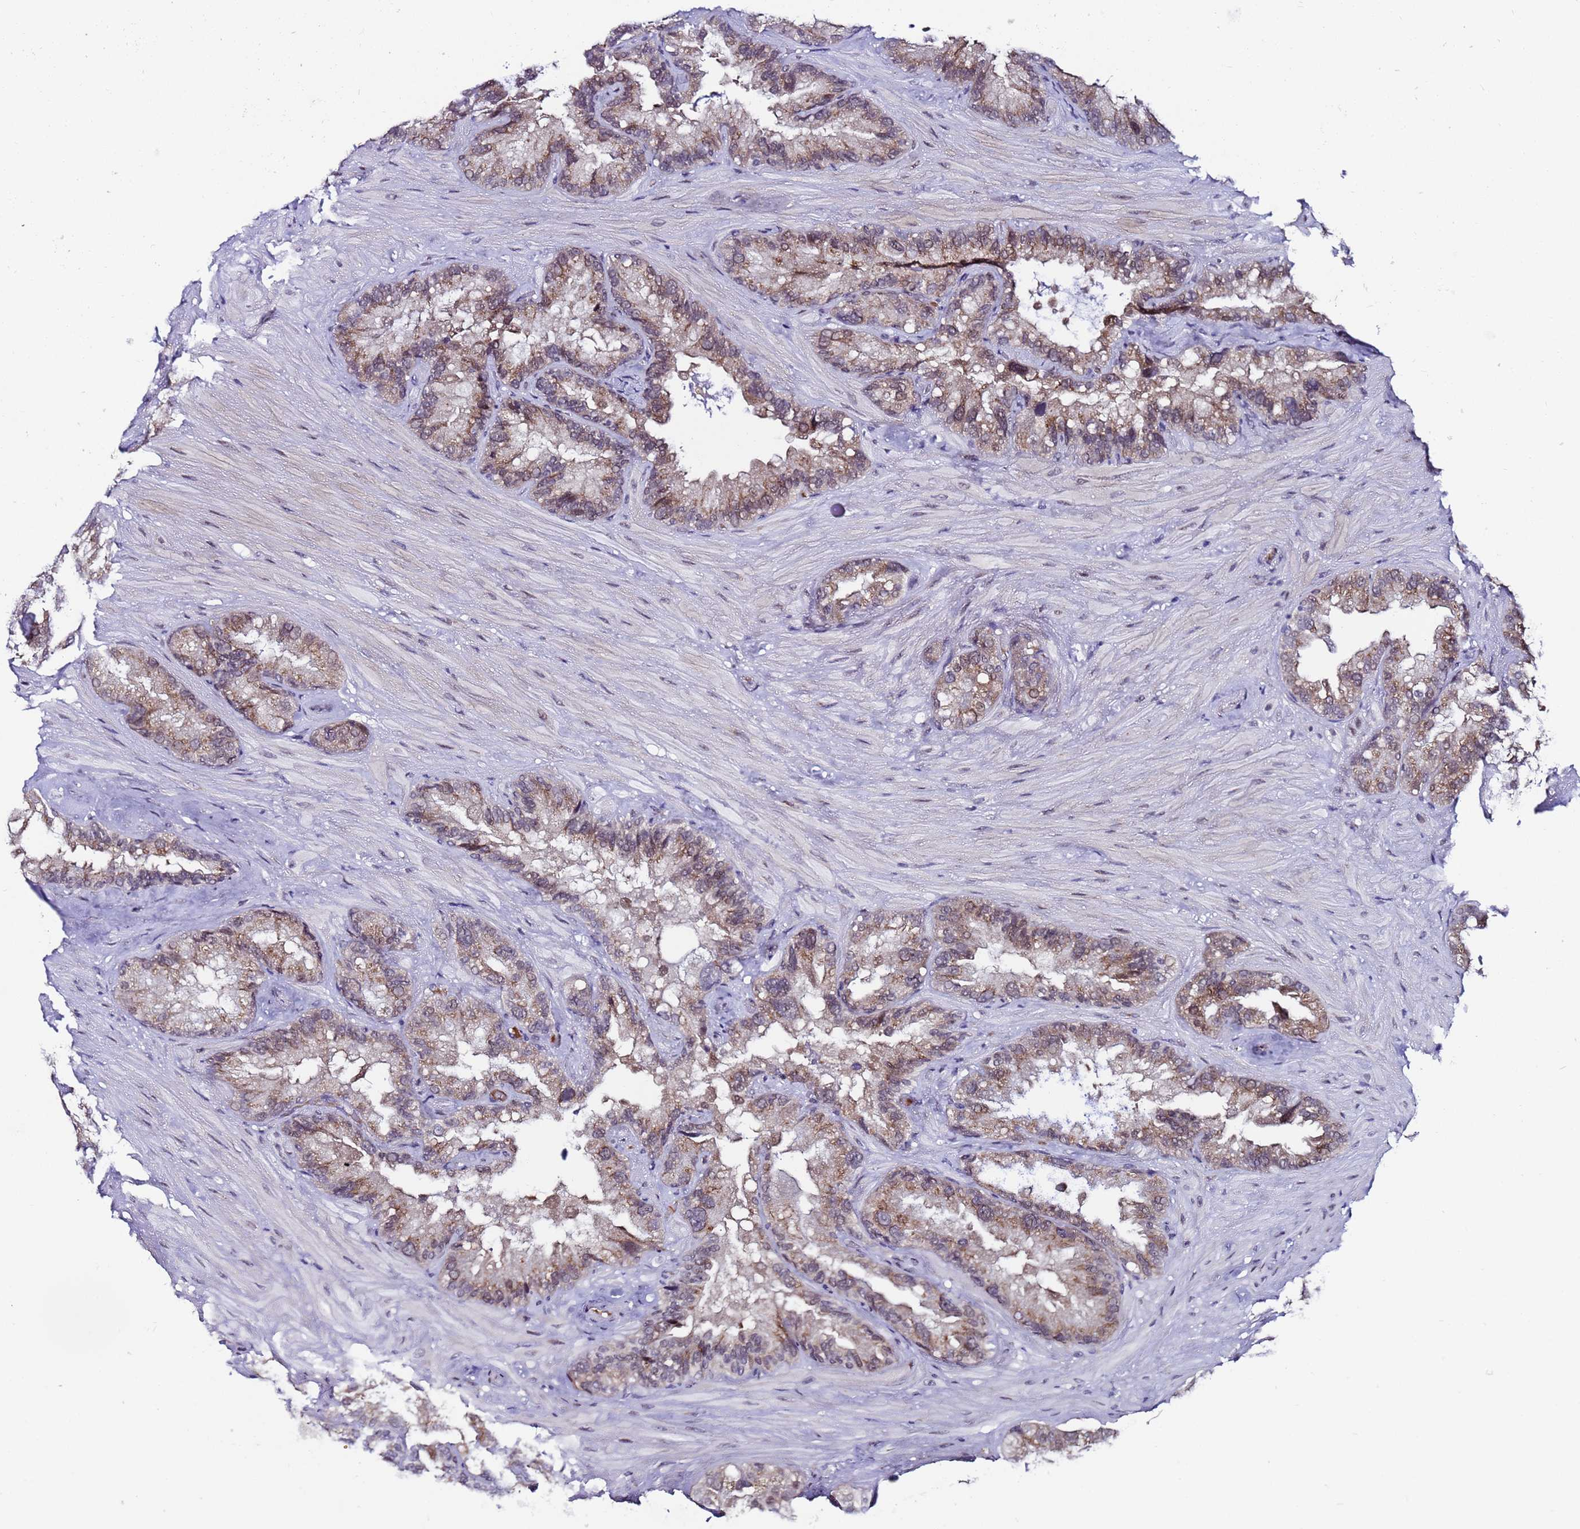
{"staining": {"intensity": "moderate", "quantity": "25%-75%", "location": "cytoplasmic/membranous,nuclear"}, "tissue": "seminal vesicle", "cell_type": "Glandular cells", "image_type": "normal", "snomed": [{"axis": "morphology", "description": "Normal tissue, NOS"}, {"axis": "topography", "description": "Prostate"}, {"axis": "topography", "description": "Seminal veicle"}], "caption": "DAB immunohistochemical staining of unremarkable seminal vesicle reveals moderate cytoplasmic/membranous,nuclear protein positivity in approximately 25%-75% of glandular cells.", "gene": "C19orf47", "patient": {"sex": "male", "age": 68}}